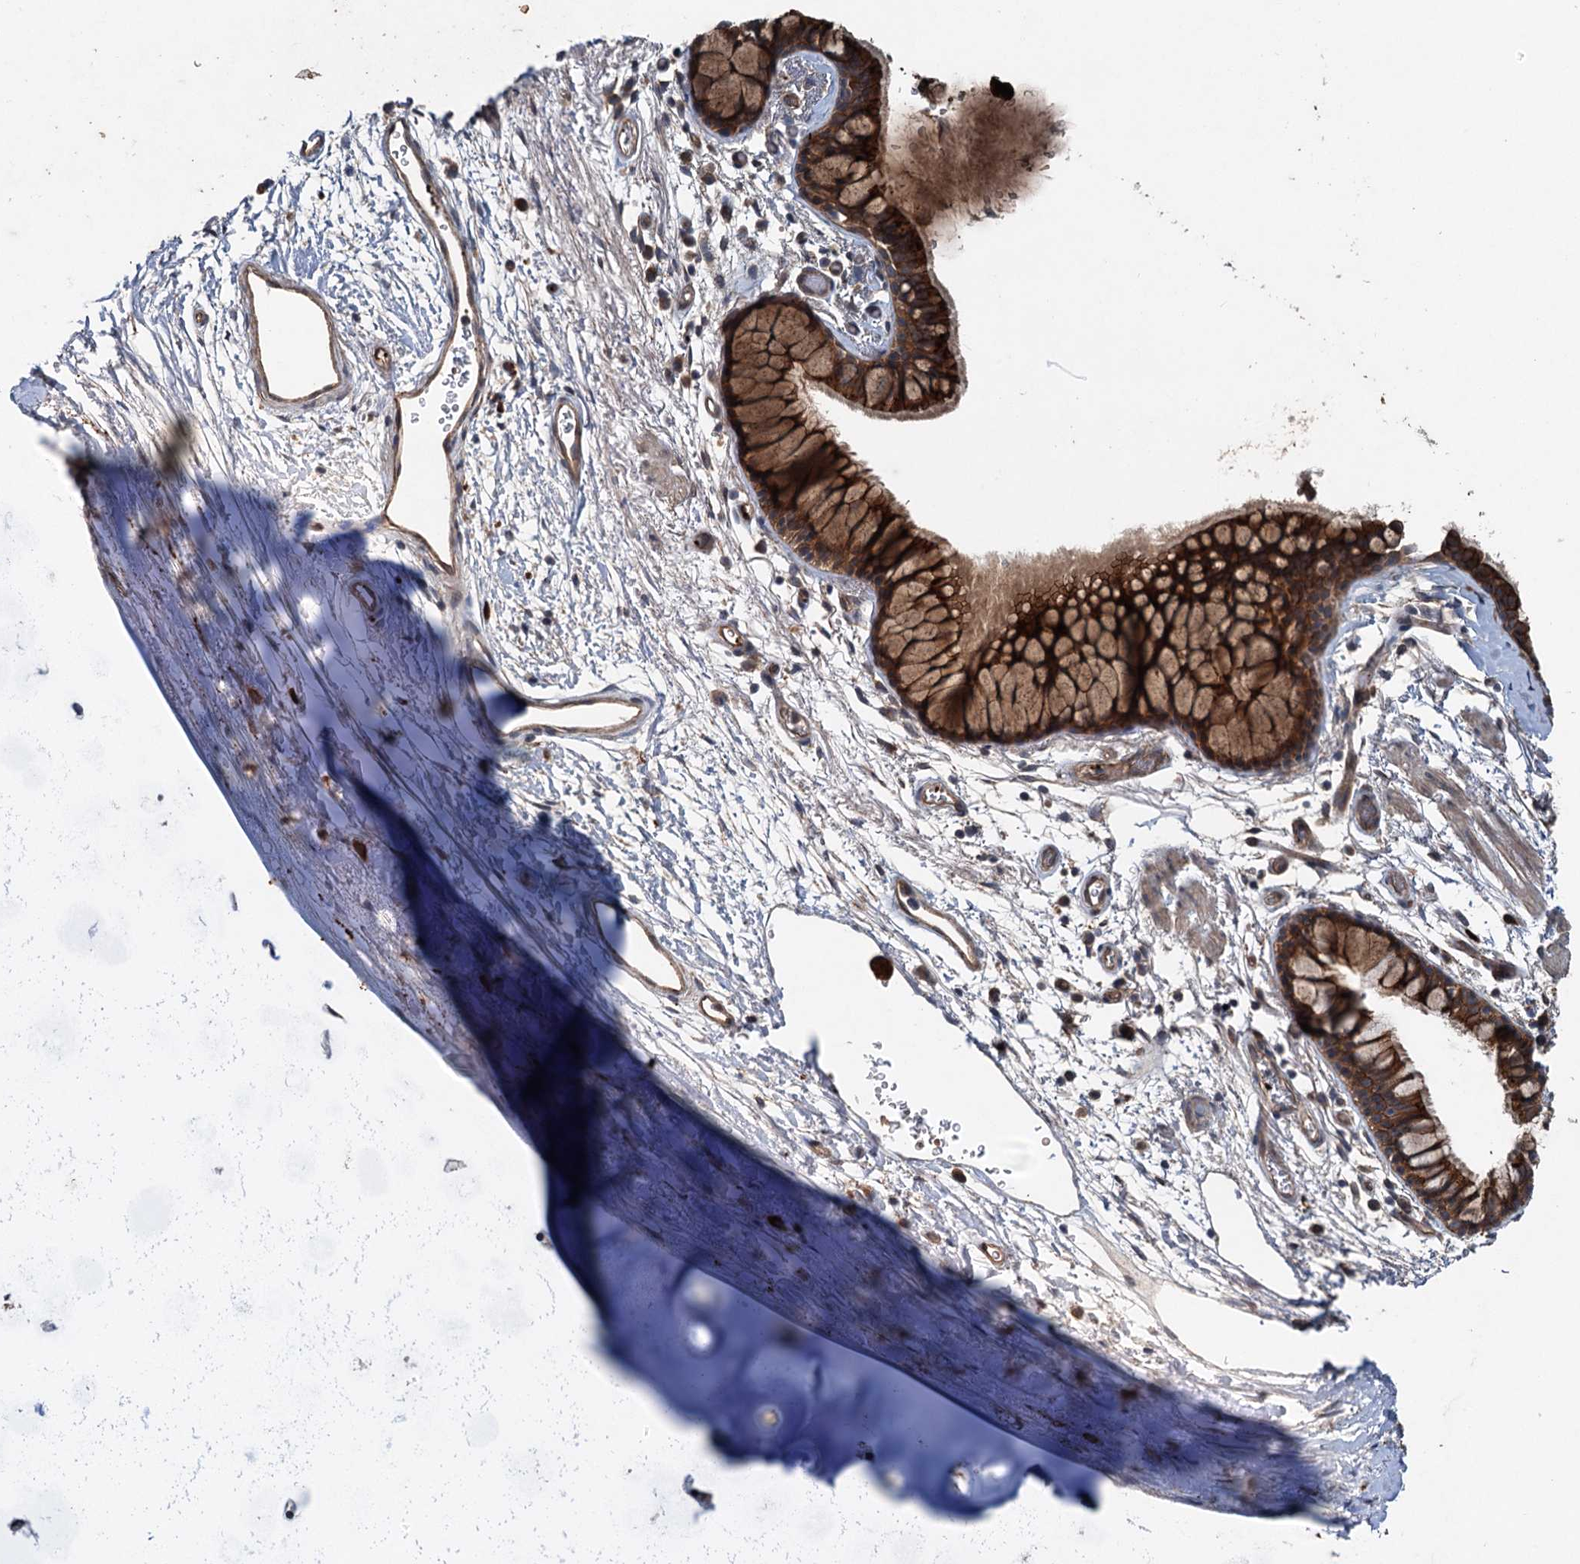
{"staining": {"intensity": "strong", "quantity": ">75%", "location": "cytoplasmic/membranous"}, "tissue": "bronchus", "cell_type": "Respiratory epithelial cells", "image_type": "normal", "snomed": [{"axis": "morphology", "description": "Normal tissue, NOS"}, {"axis": "topography", "description": "Bronchus"}], "caption": "DAB immunohistochemical staining of unremarkable bronchus exhibits strong cytoplasmic/membranous protein expression in about >75% of respiratory epithelial cells.", "gene": "N4BP2L2", "patient": {"sex": "male", "age": 65}}